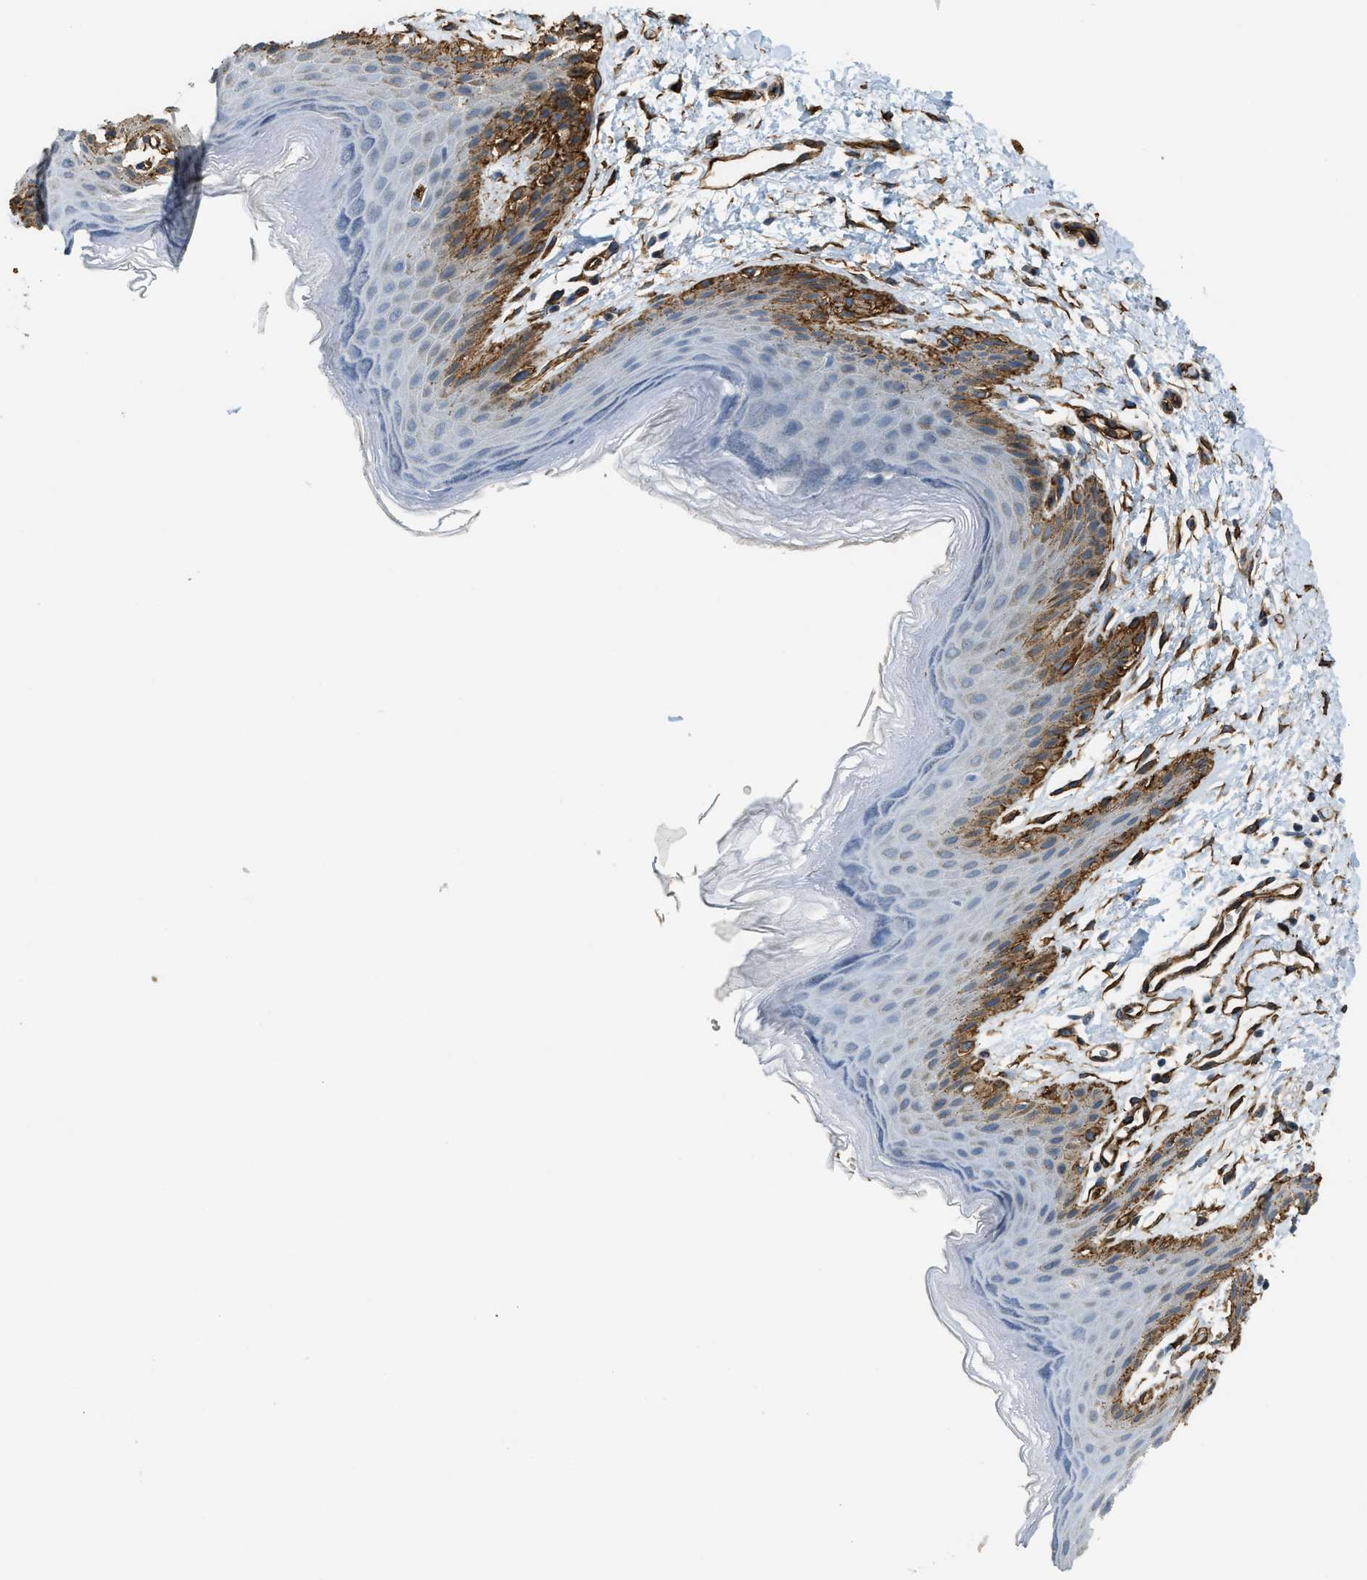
{"staining": {"intensity": "moderate", "quantity": "25%-75%", "location": "cytoplasmic/membranous"}, "tissue": "skin", "cell_type": "Epidermal cells", "image_type": "normal", "snomed": [{"axis": "morphology", "description": "Normal tissue, NOS"}, {"axis": "topography", "description": "Anal"}], "caption": "An image showing moderate cytoplasmic/membranous positivity in about 25%-75% of epidermal cells in unremarkable skin, as visualized by brown immunohistochemical staining.", "gene": "TMEM43", "patient": {"sex": "male", "age": 44}}